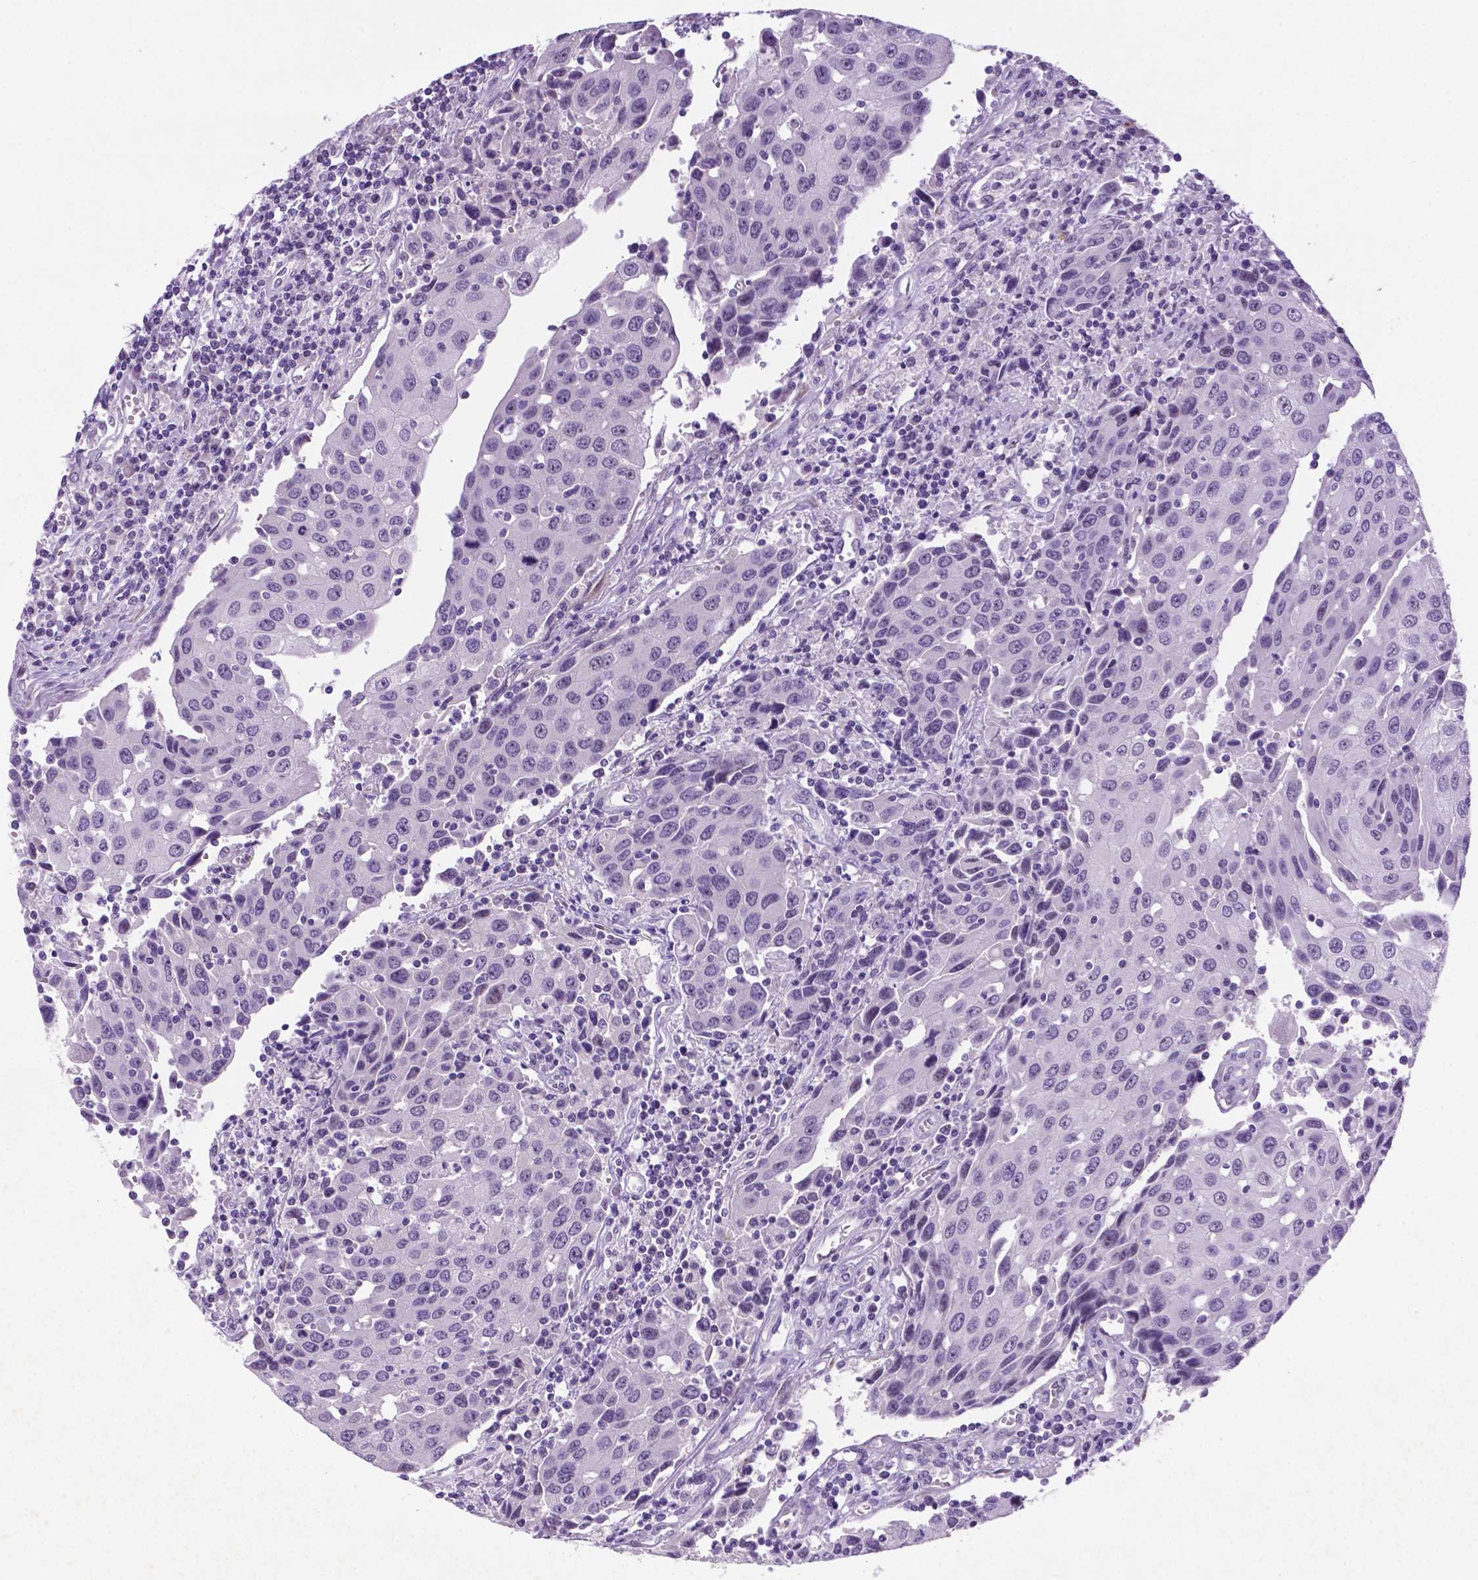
{"staining": {"intensity": "negative", "quantity": "none", "location": "none"}, "tissue": "urothelial cancer", "cell_type": "Tumor cells", "image_type": "cancer", "snomed": [{"axis": "morphology", "description": "Urothelial carcinoma, High grade"}, {"axis": "topography", "description": "Urinary bladder"}], "caption": "Immunohistochemical staining of urothelial carcinoma (high-grade) demonstrates no significant expression in tumor cells.", "gene": "C18orf21", "patient": {"sex": "female", "age": 85}}